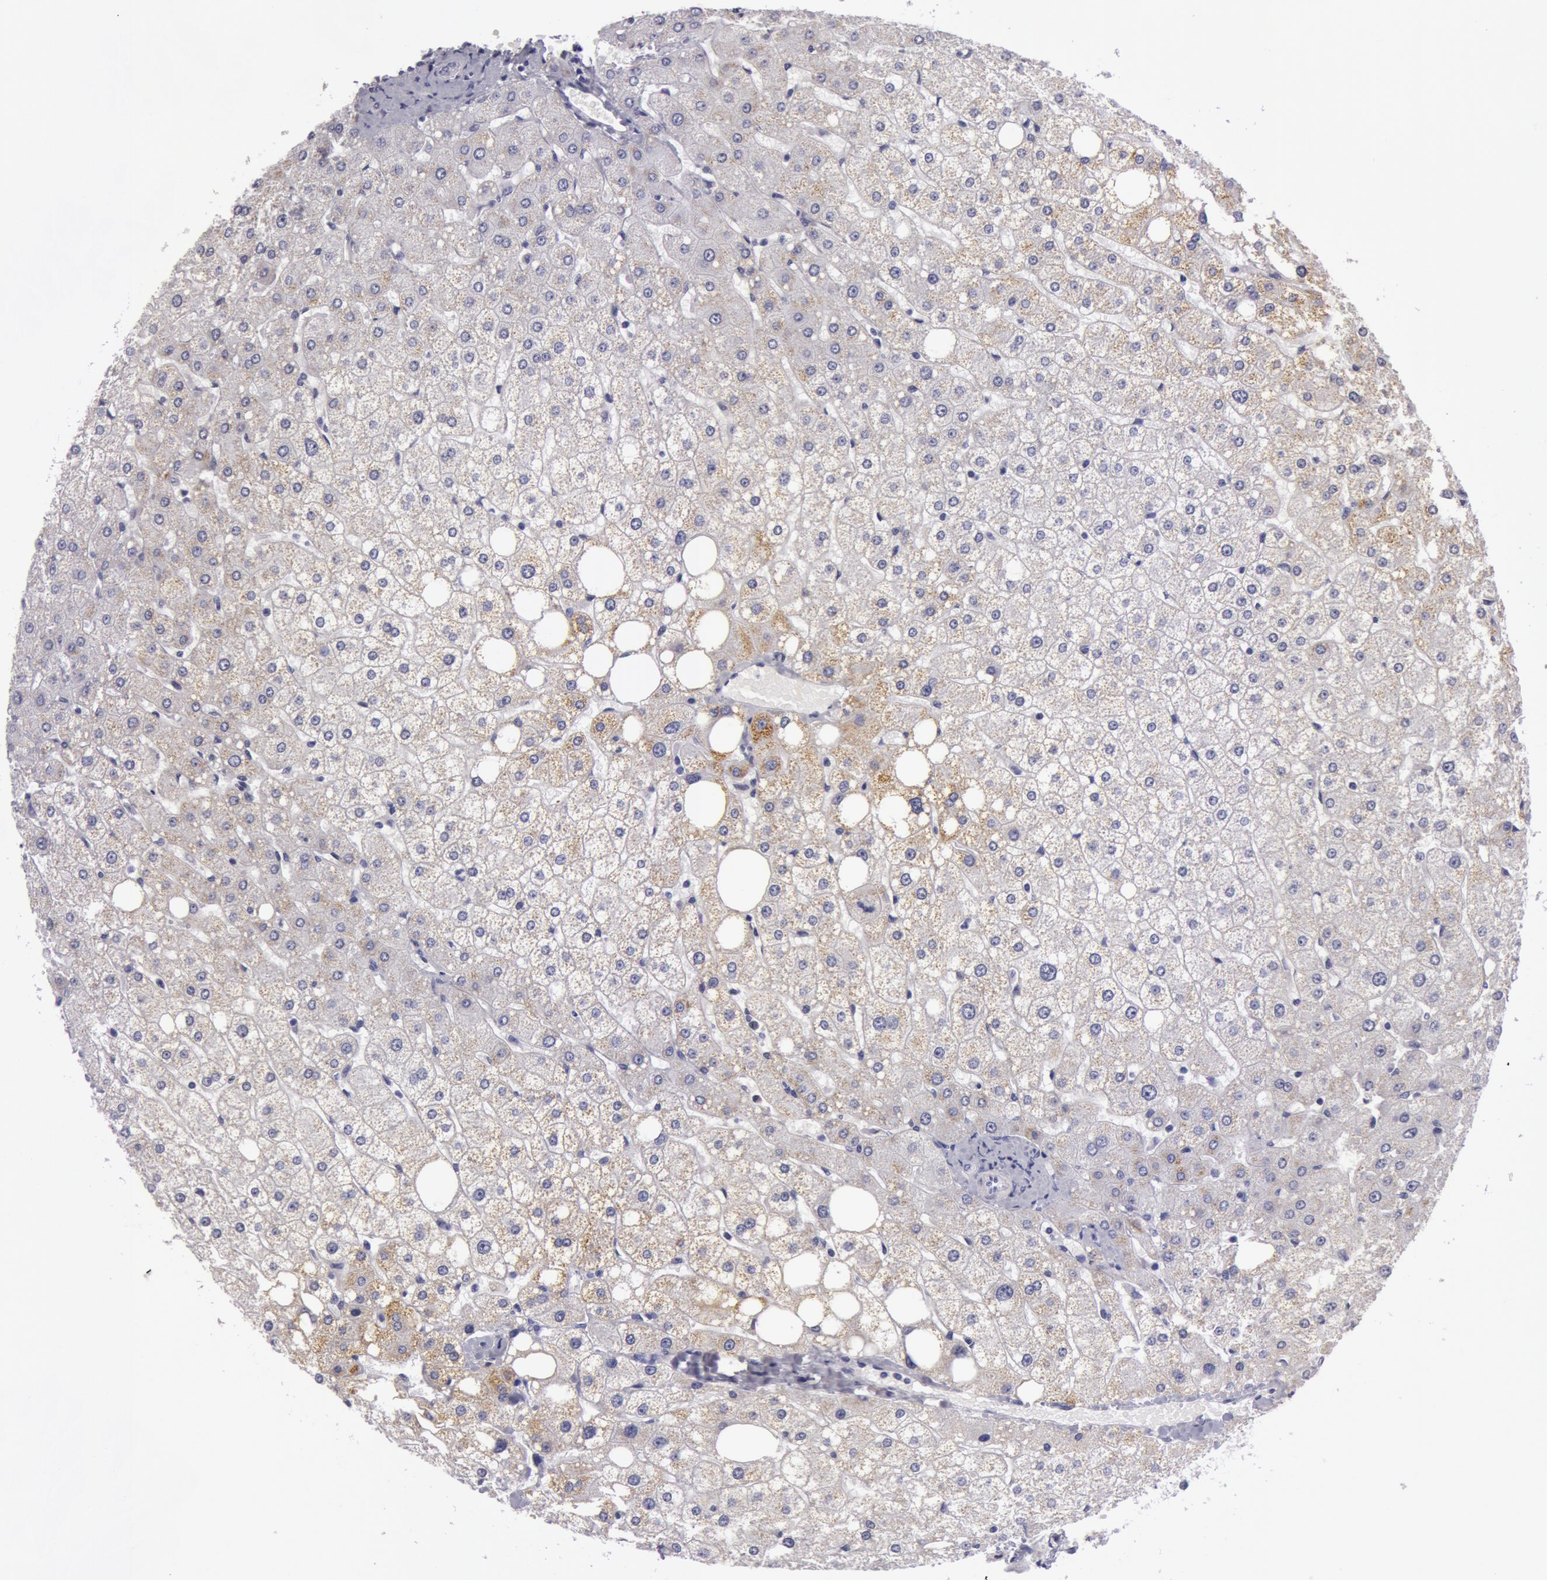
{"staining": {"intensity": "negative", "quantity": "none", "location": "none"}, "tissue": "liver", "cell_type": "Cholangiocytes", "image_type": "normal", "snomed": [{"axis": "morphology", "description": "Normal tissue, NOS"}, {"axis": "topography", "description": "Liver"}], "caption": "The IHC micrograph has no significant positivity in cholangiocytes of liver. (Stains: DAB immunohistochemistry (IHC) with hematoxylin counter stain, Microscopy: brightfield microscopy at high magnification).", "gene": "AMACR", "patient": {"sex": "male", "age": 35}}